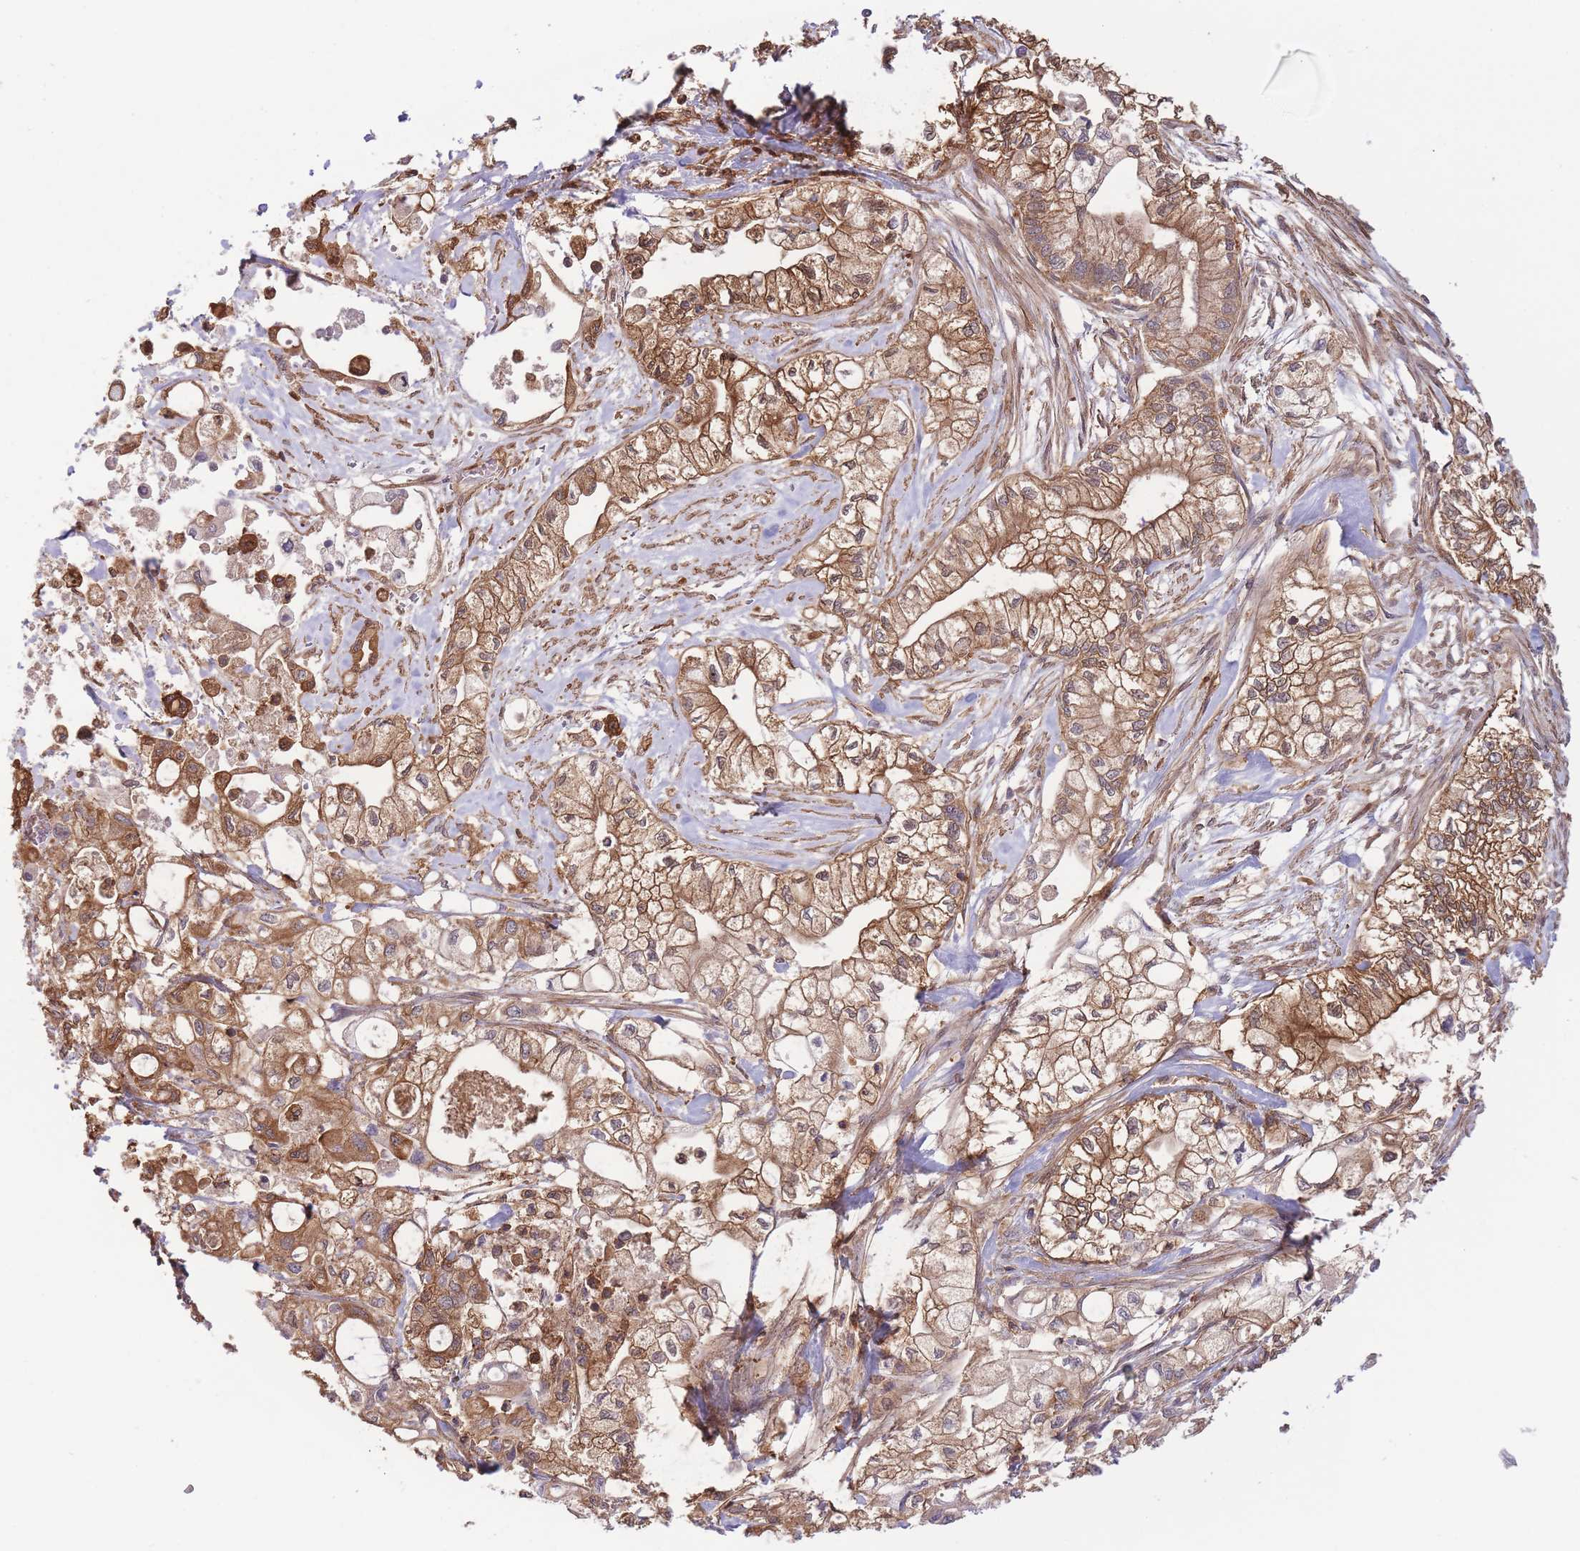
{"staining": {"intensity": "moderate", "quantity": ">75%", "location": "cytoplasmic/membranous"}, "tissue": "pancreatic cancer", "cell_type": "Tumor cells", "image_type": "cancer", "snomed": [{"axis": "morphology", "description": "Adenocarcinoma, NOS"}, {"axis": "topography", "description": "Pancreas"}], "caption": "Pancreatic cancer (adenocarcinoma) tissue reveals moderate cytoplasmic/membranous staining in about >75% of tumor cells", "gene": "ZNF304", "patient": {"sex": "male", "age": 79}}